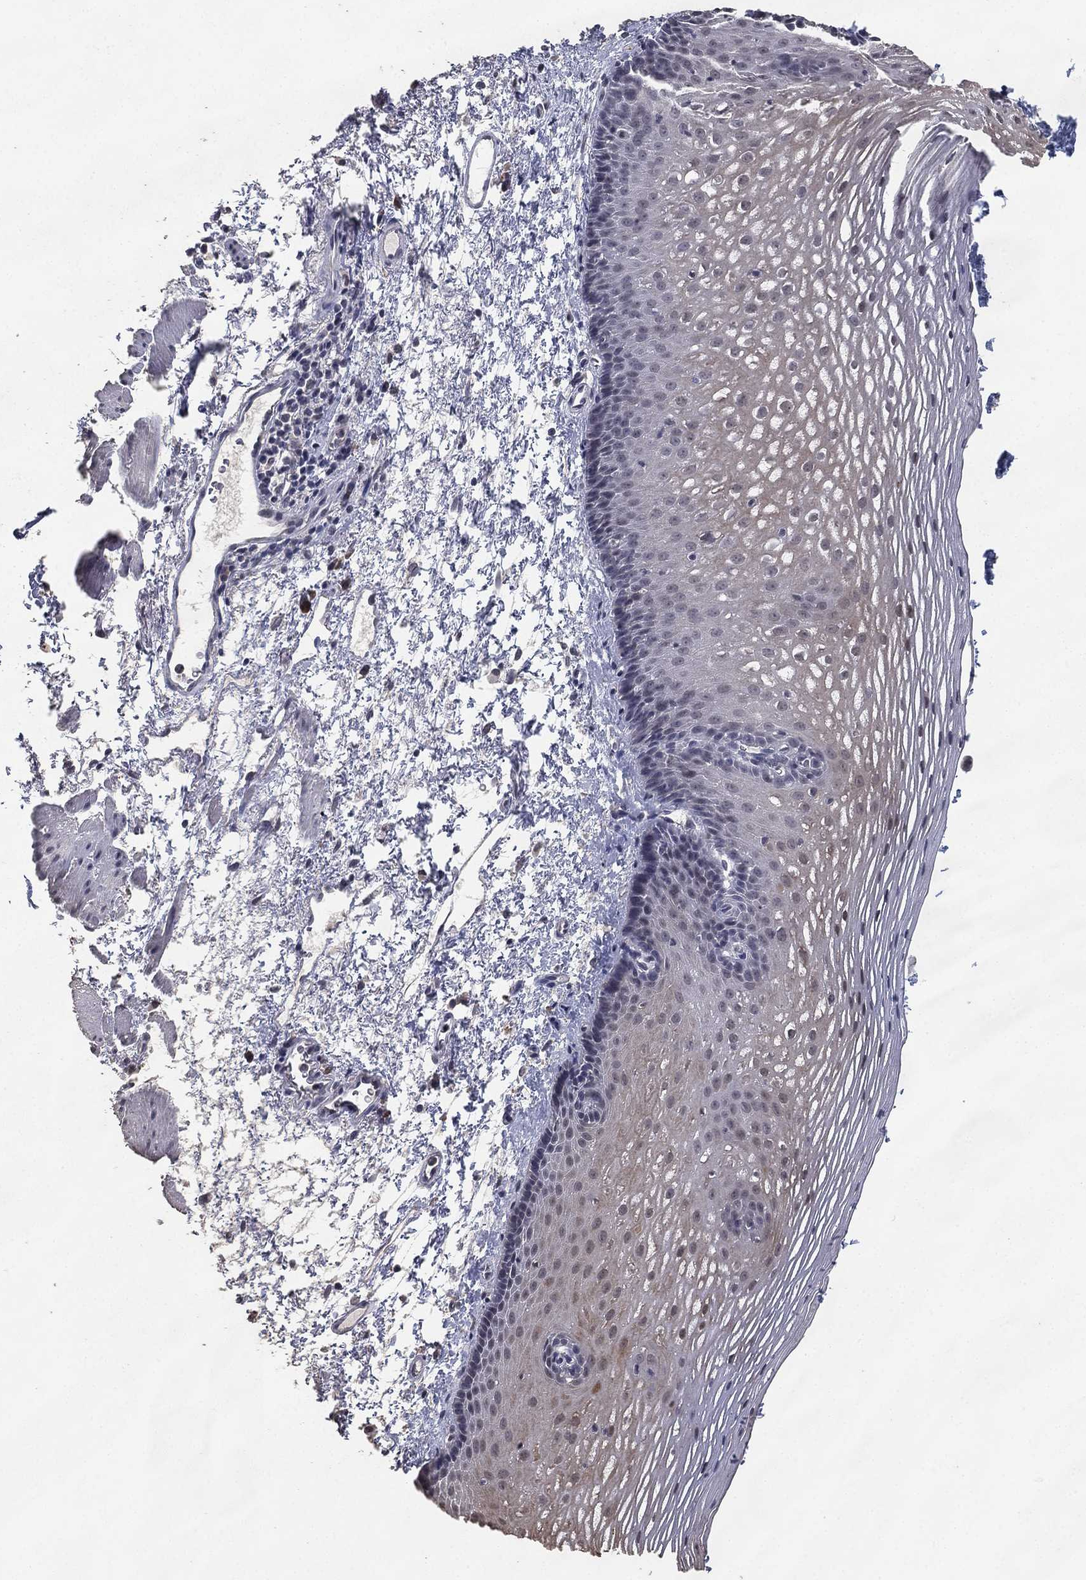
{"staining": {"intensity": "negative", "quantity": "none", "location": "none"}, "tissue": "esophagus", "cell_type": "Squamous epithelial cells", "image_type": "normal", "snomed": [{"axis": "morphology", "description": "Normal tissue, NOS"}, {"axis": "topography", "description": "Esophagus"}], "caption": "Immunohistochemistry of benign human esophagus shows no expression in squamous epithelial cells. (DAB IHC with hematoxylin counter stain).", "gene": "DSG1", "patient": {"sex": "male", "age": 76}}